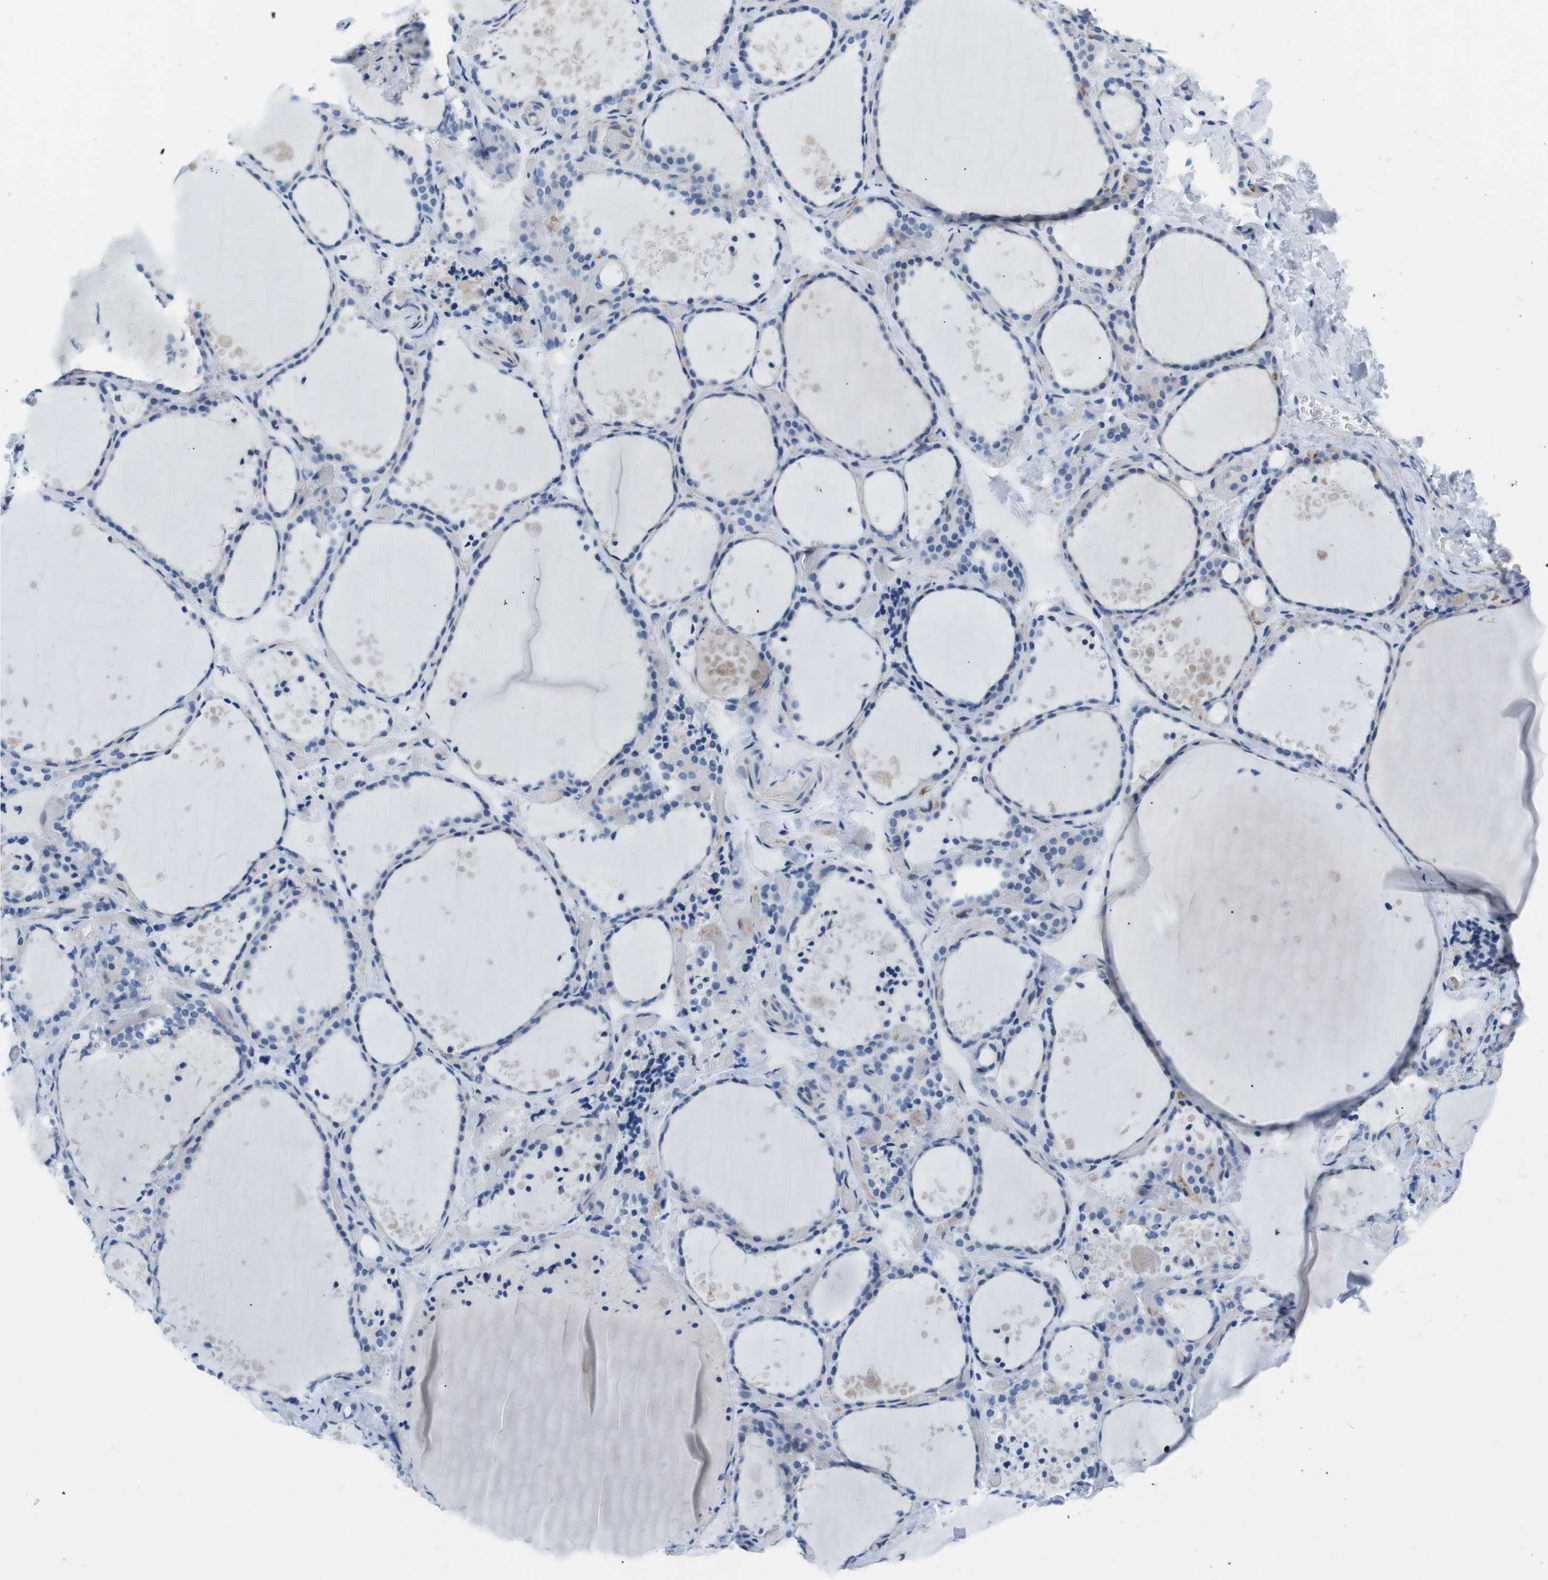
{"staining": {"intensity": "negative", "quantity": "none", "location": "none"}, "tissue": "thyroid gland", "cell_type": "Glandular cells", "image_type": "normal", "snomed": [{"axis": "morphology", "description": "Normal tissue, NOS"}, {"axis": "topography", "description": "Thyroid gland"}], "caption": "Glandular cells show no significant protein positivity in benign thyroid gland. (Stains: DAB (3,3'-diaminobenzidine) immunohistochemistry with hematoxylin counter stain, Microscopy: brightfield microscopy at high magnification).", "gene": "MUC2", "patient": {"sex": "female", "age": 44}}